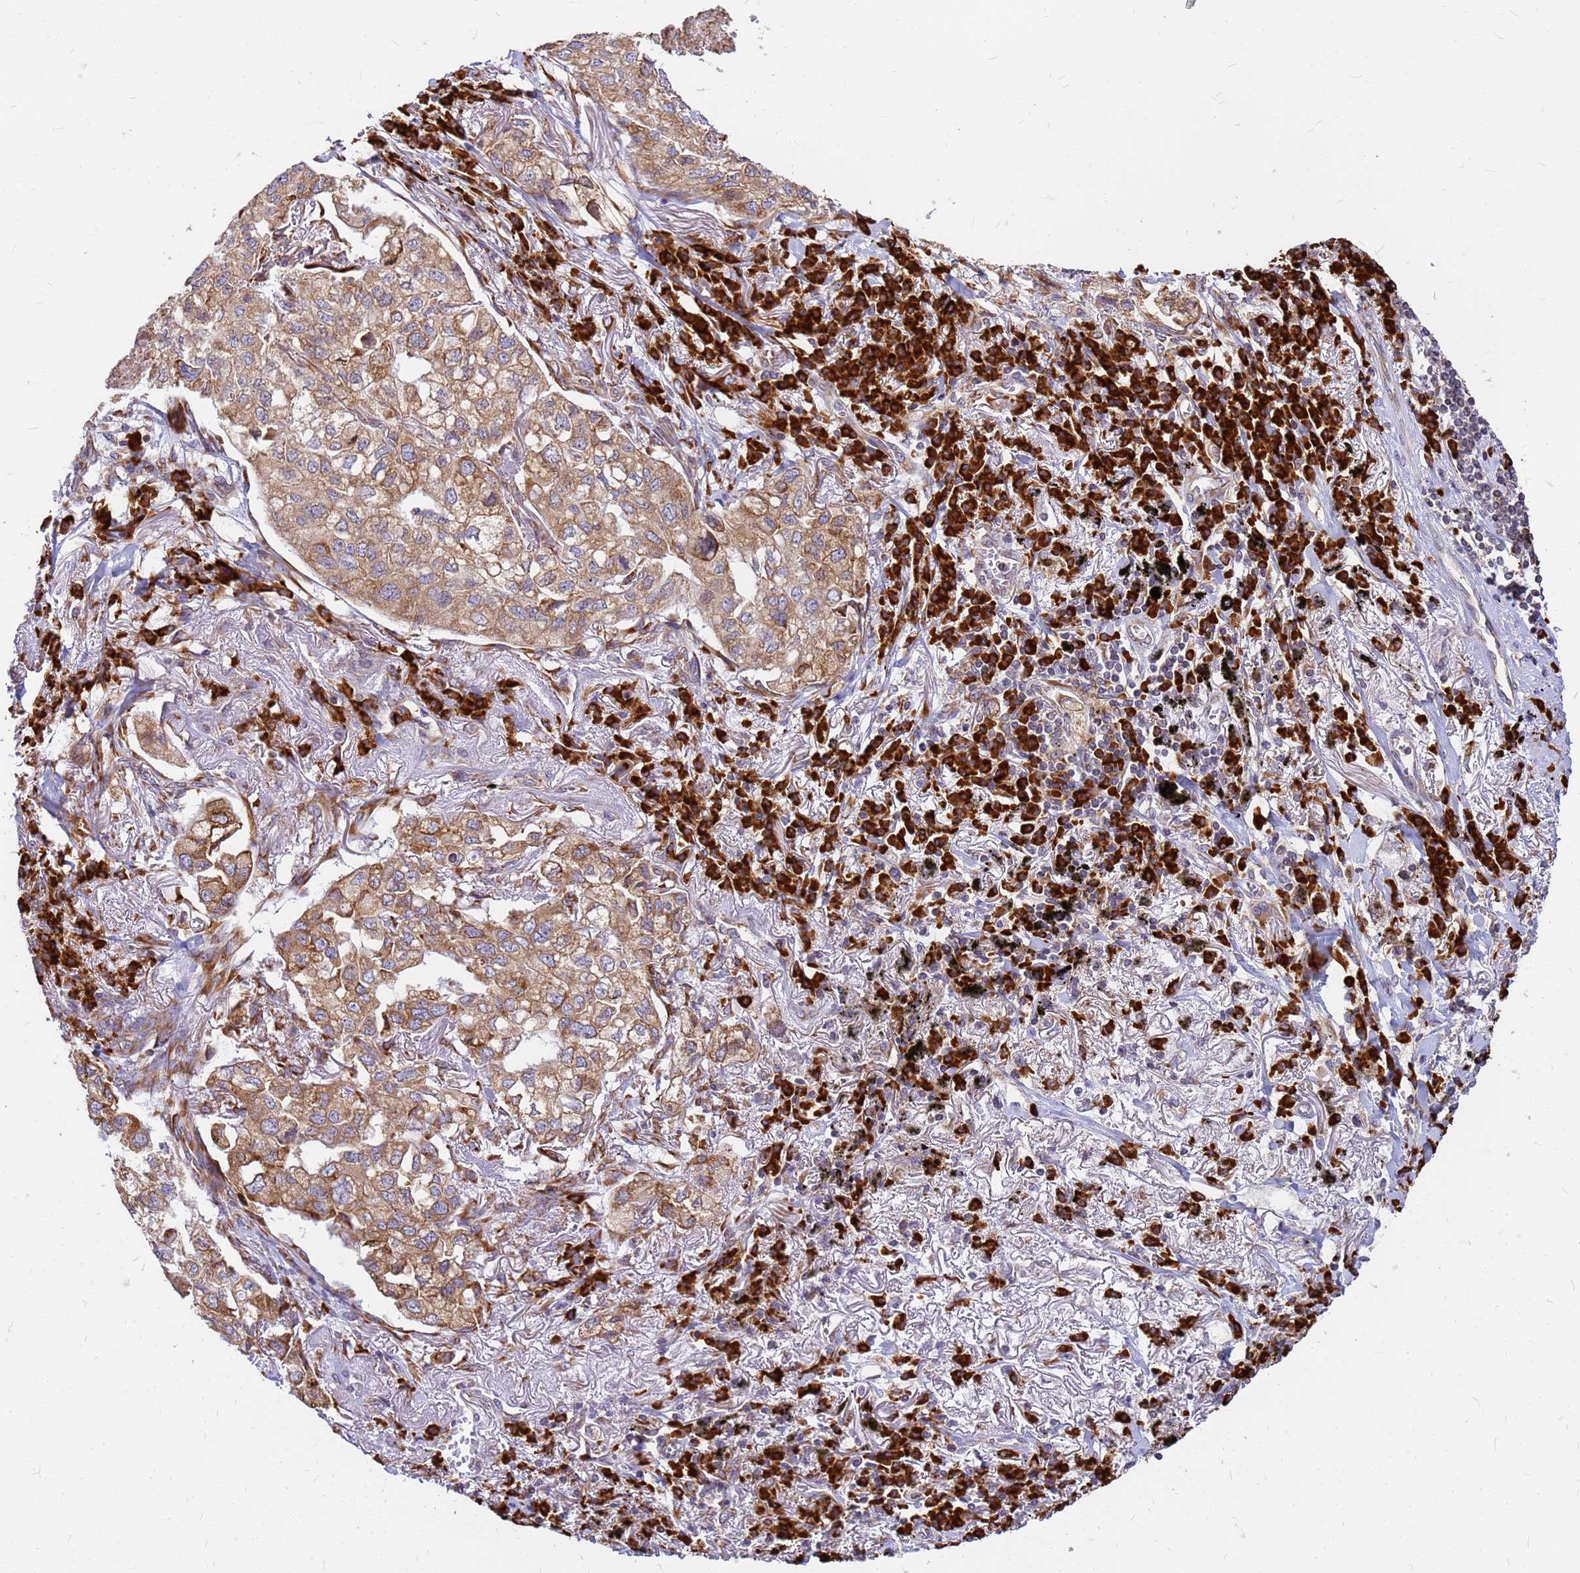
{"staining": {"intensity": "moderate", "quantity": ">75%", "location": "cytoplasmic/membranous"}, "tissue": "lung cancer", "cell_type": "Tumor cells", "image_type": "cancer", "snomed": [{"axis": "morphology", "description": "Adenocarcinoma, NOS"}, {"axis": "topography", "description": "Lung"}], "caption": "The micrograph shows immunohistochemical staining of adenocarcinoma (lung). There is moderate cytoplasmic/membranous positivity is present in approximately >75% of tumor cells.", "gene": "SSR4", "patient": {"sex": "male", "age": 65}}